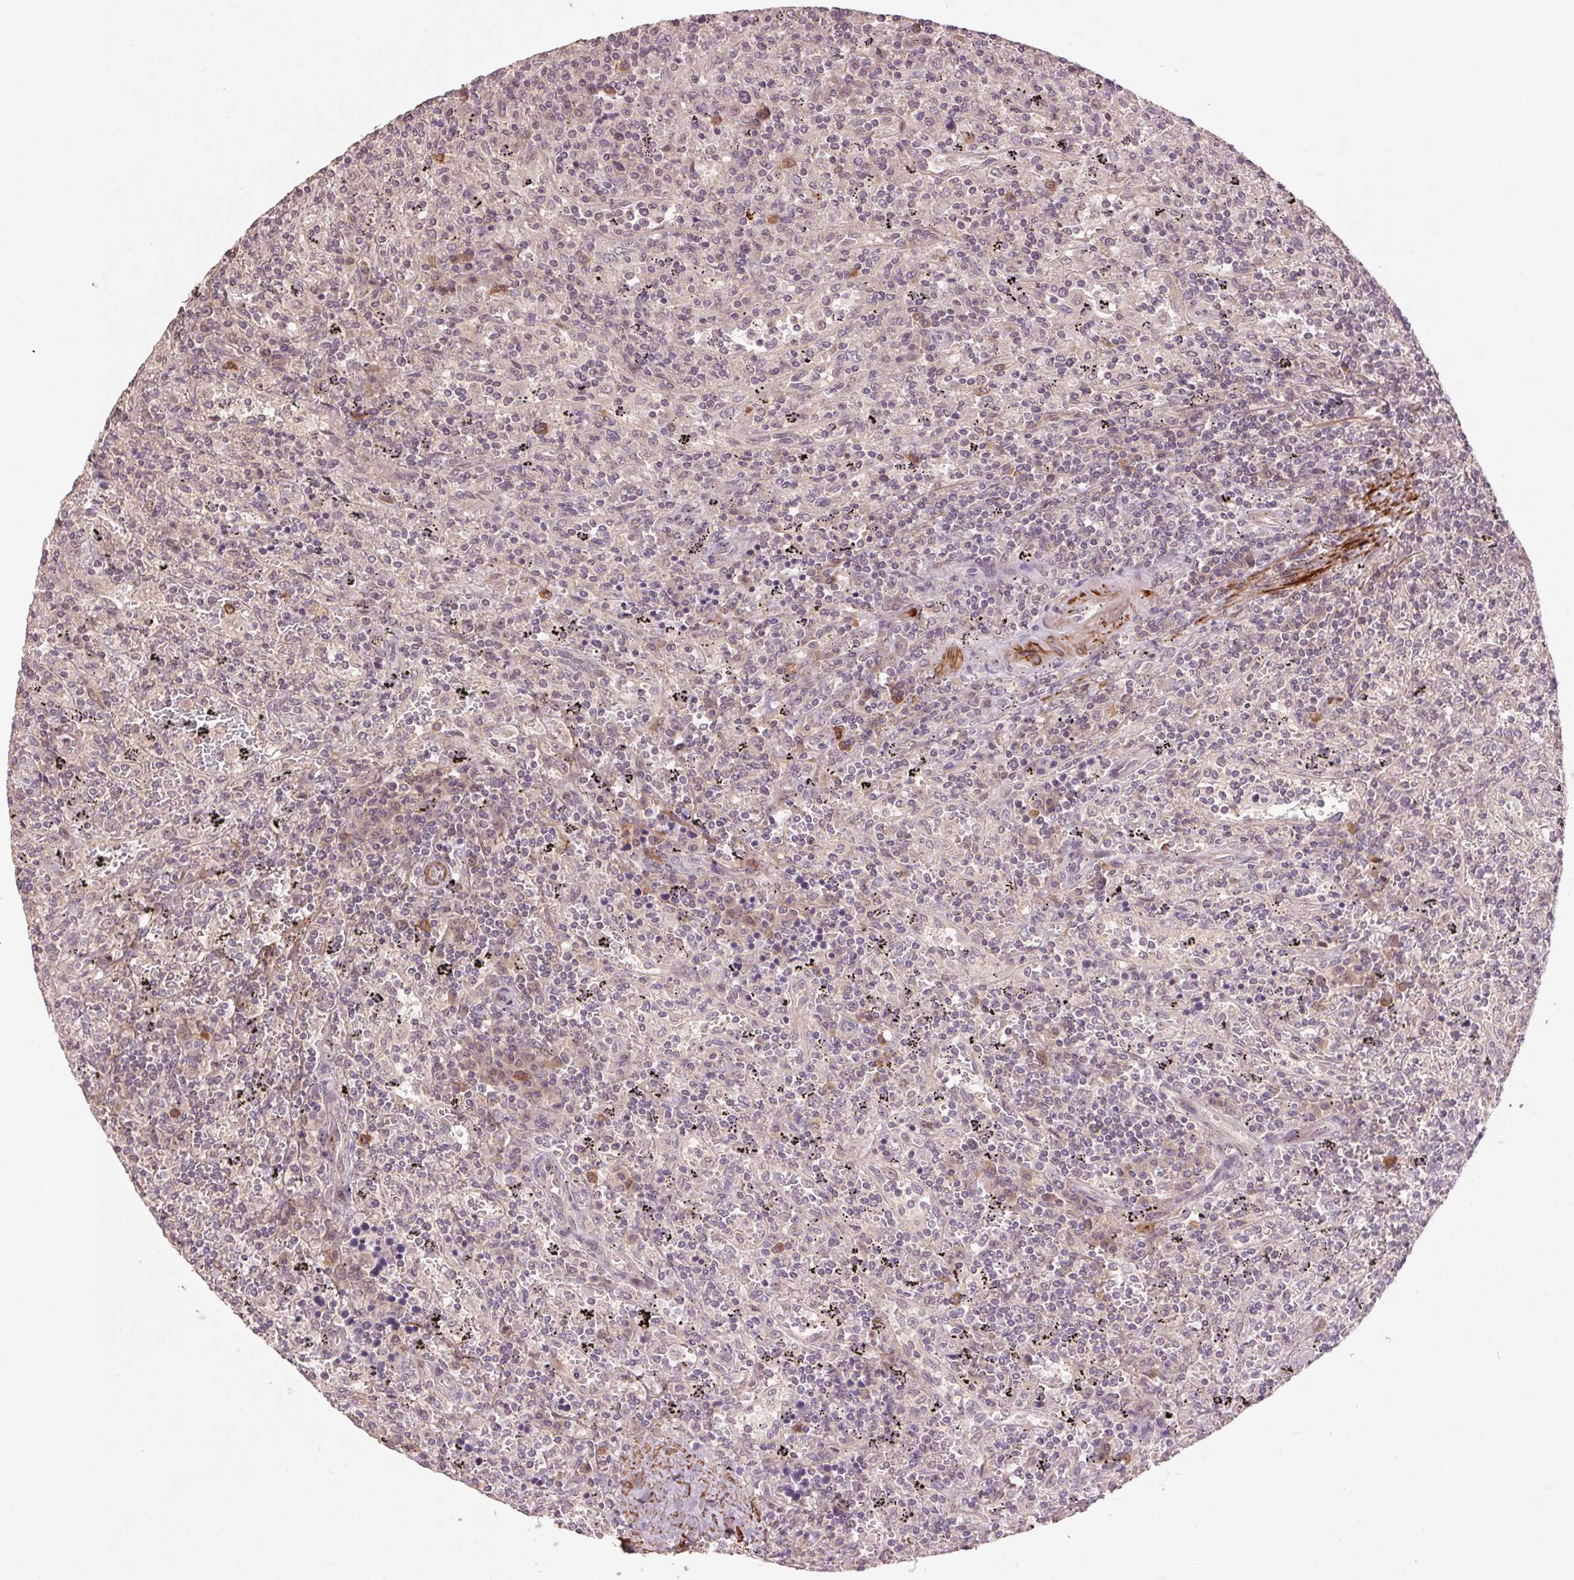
{"staining": {"intensity": "negative", "quantity": "none", "location": "none"}, "tissue": "lymphoma", "cell_type": "Tumor cells", "image_type": "cancer", "snomed": [{"axis": "morphology", "description": "Malignant lymphoma, non-Hodgkin's type, Low grade"}, {"axis": "topography", "description": "Spleen"}], "caption": "Immunohistochemistry micrograph of neoplastic tissue: human lymphoma stained with DAB (3,3'-diaminobenzidine) reveals no significant protein expression in tumor cells.", "gene": "SMLR1", "patient": {"sex": "male", "age": 62}}